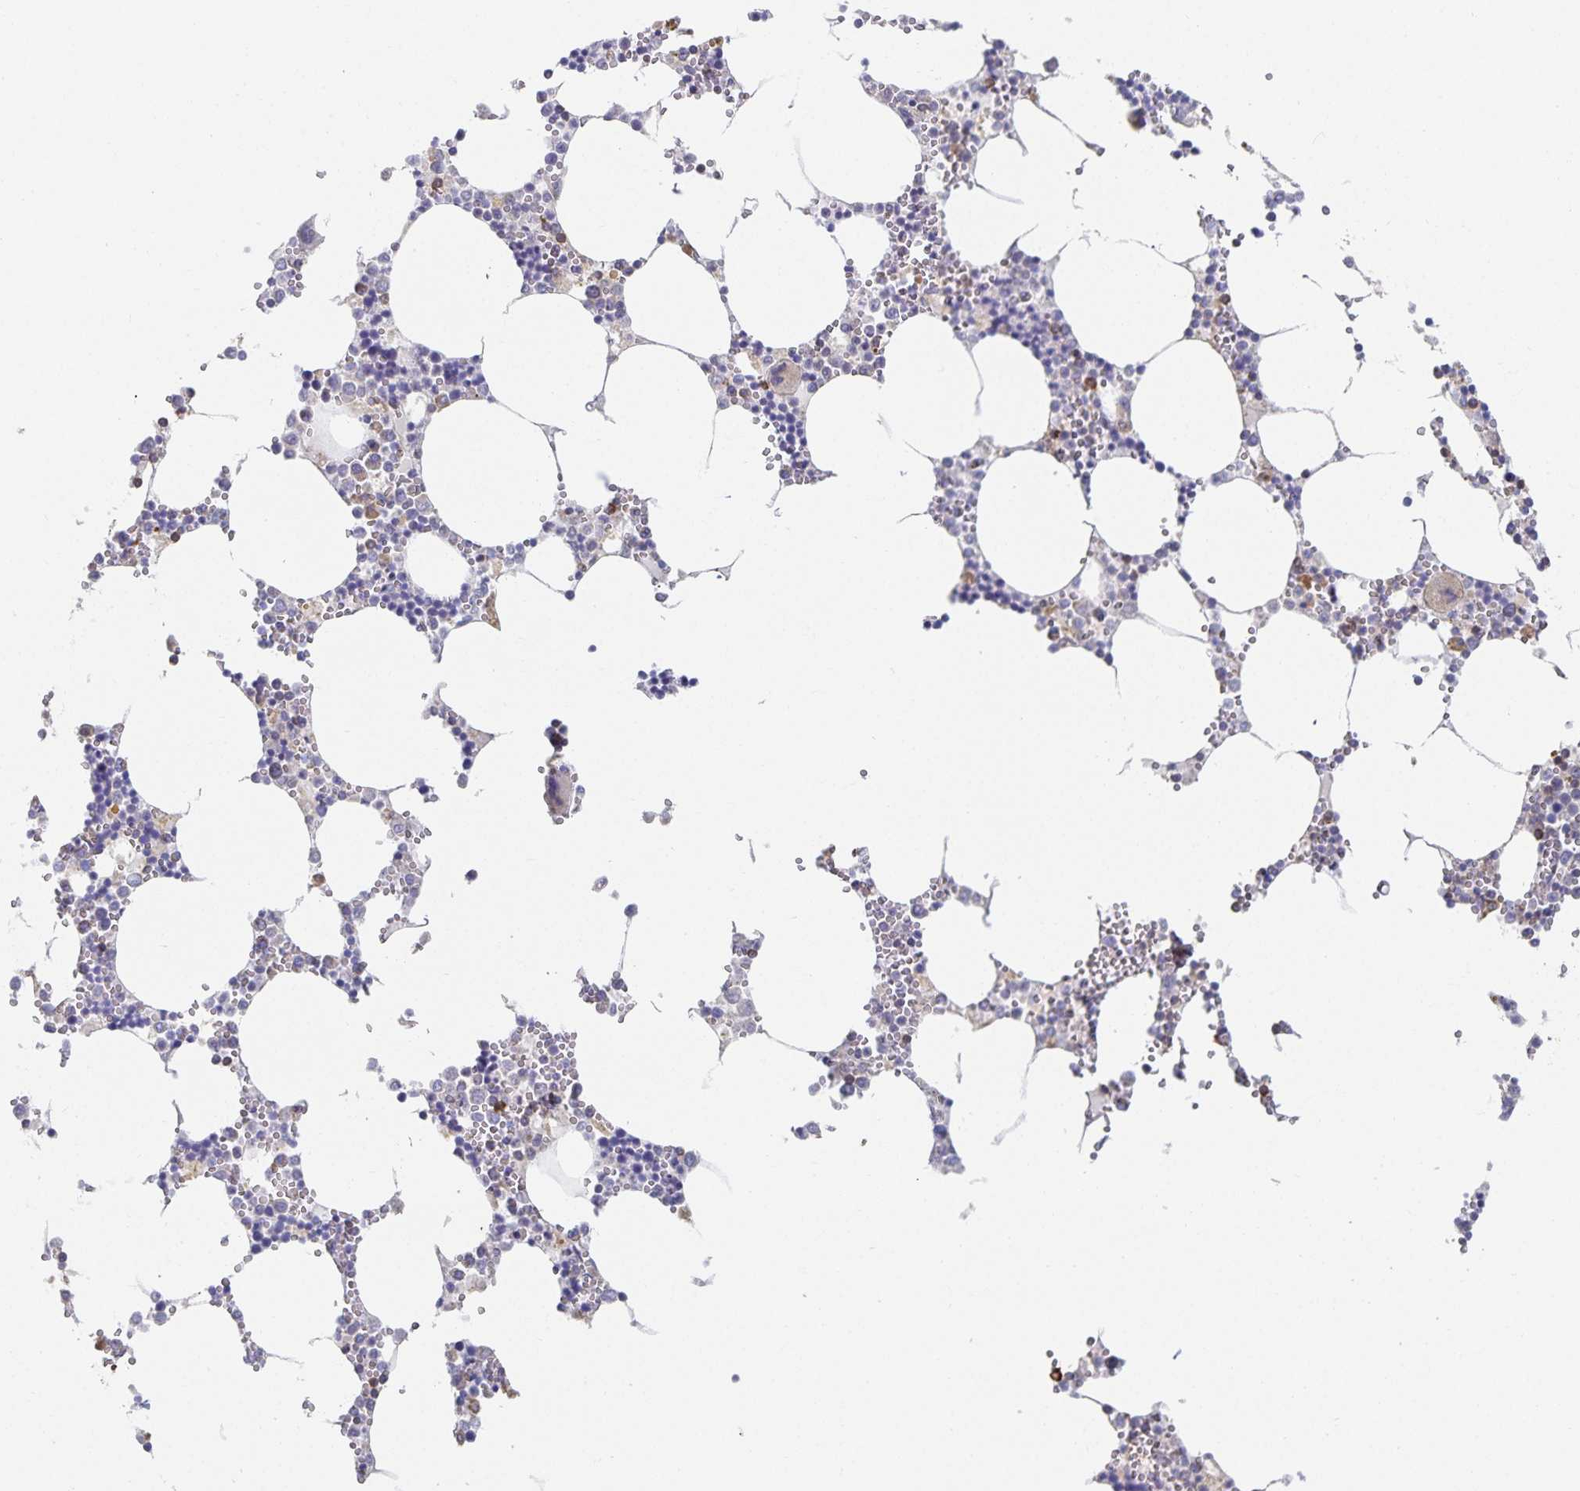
{"staining": {"intensity": "negative", "quantity": "none", "location": "none"}, "tissue": "bone marrow", "cell_type": "Hematopoietic cells", "image_type": "normal", "snomed": [{"axis": "morphology", "description": "Normal tissue, NOS"}, {"axis": "topography", "description": "Bone marrow"}], "caption": "A high-resolution histopathology image shows immunohistochemistry staining of normal bone marrow, which exhibits no significant positivity in hematopoietic cells.", "gene": "NOMO1", "patient": {"sex": "male", "age": 54}}